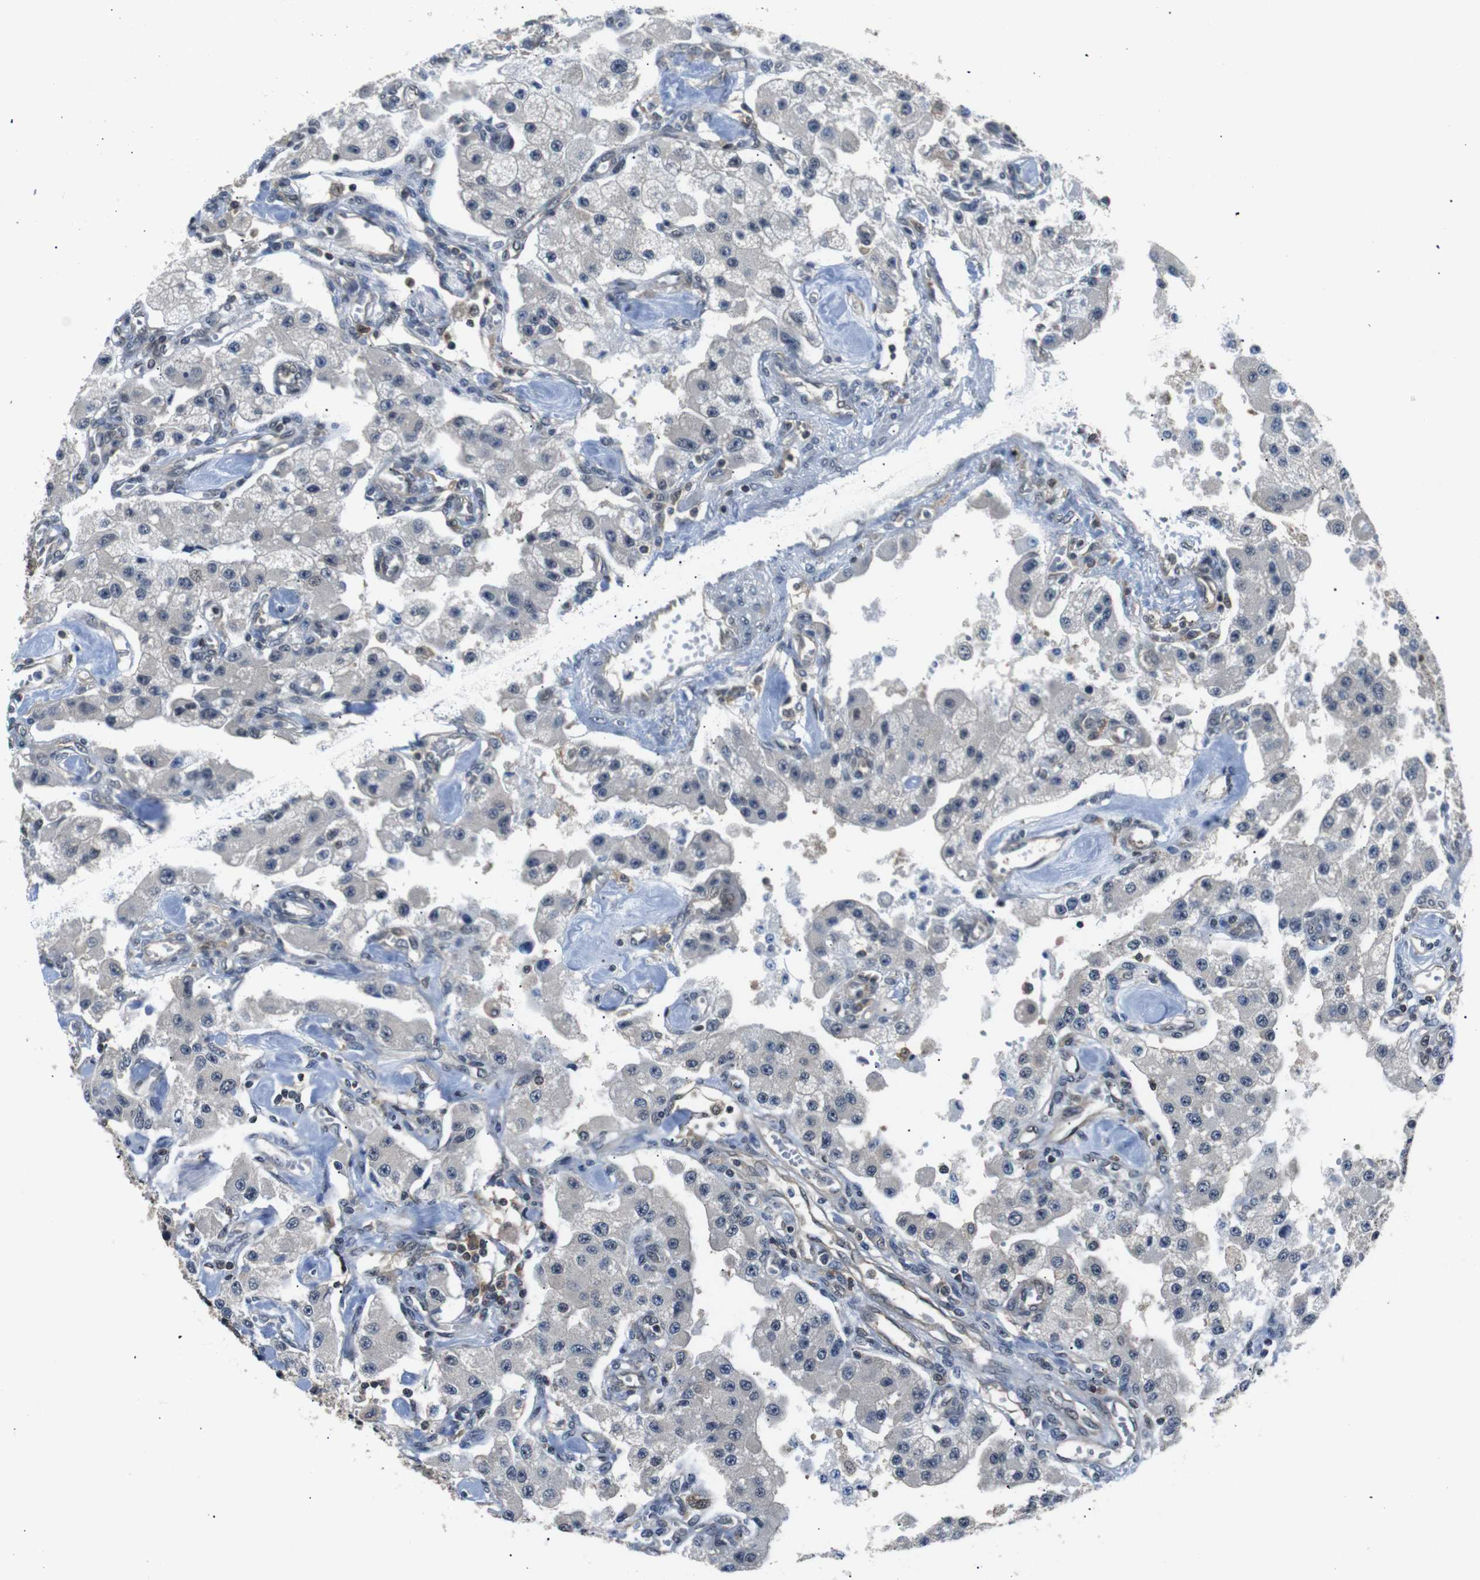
{"staining": {"intensity": "negative", "quantity": "none", "location": "none"}, "tissue": "carcinoid", "cell_type": "Tumor cells", "image_type": "cancer", "snomed": [{"axis": "morphology", "description": "Carcinoid, malignant, NOS"}, {"axis": "topography", "description": "Pancreas"}], "caption": "High magnification brightfield microscopy of carcinoid stained with DAB (brown) and counterstained with hematoxylin (blue): tumor cells show no significant expression. (Stains: DAB (3,3'-diaminobenzidine) IHC with hematoxylin counter stain, Microscopy: brightfield microscopy at high magnification).", "gene": "UBXN1", "patient": {"sex": "male", "age": 41}}